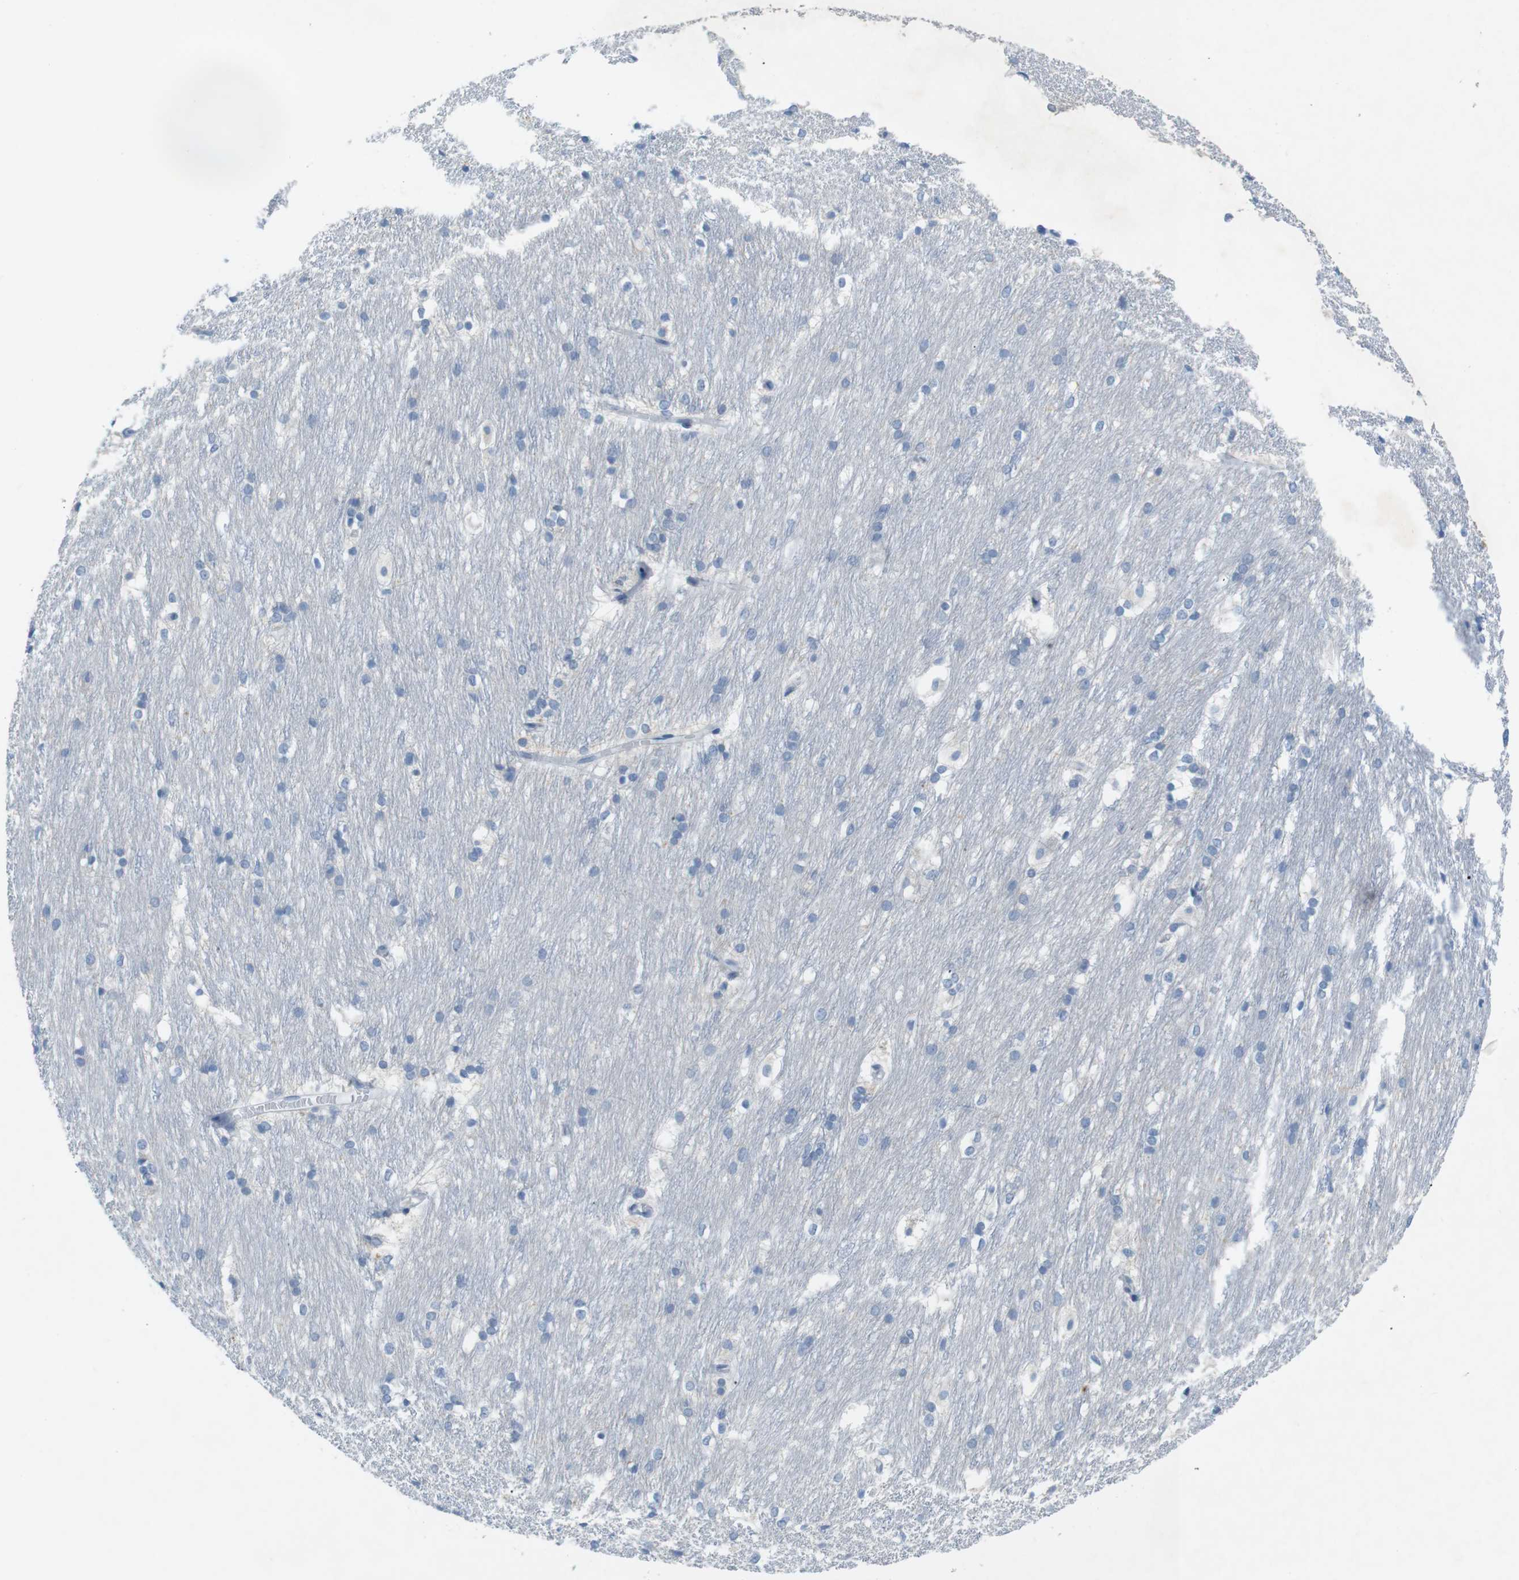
{"staining": {"intensity": "negative", "quantity": "none", "location": "none"}, "tissue": "caudate", "cell_type": "Glial cells", "image_type": "normal", "snomed": [{"axis": "morphology", "description": "Normal tissue, NOS"}, {"axis": "topography", "description": "Lateral ventricle wall"}], "caption": "This is a histopathology image of immunohistochemistry staining of normal caudate, which shows no staining in glial cells. (DAB IHC, high magnification).", "gene": "SALL4", "patient": {"sex": "female", "age": 19}}